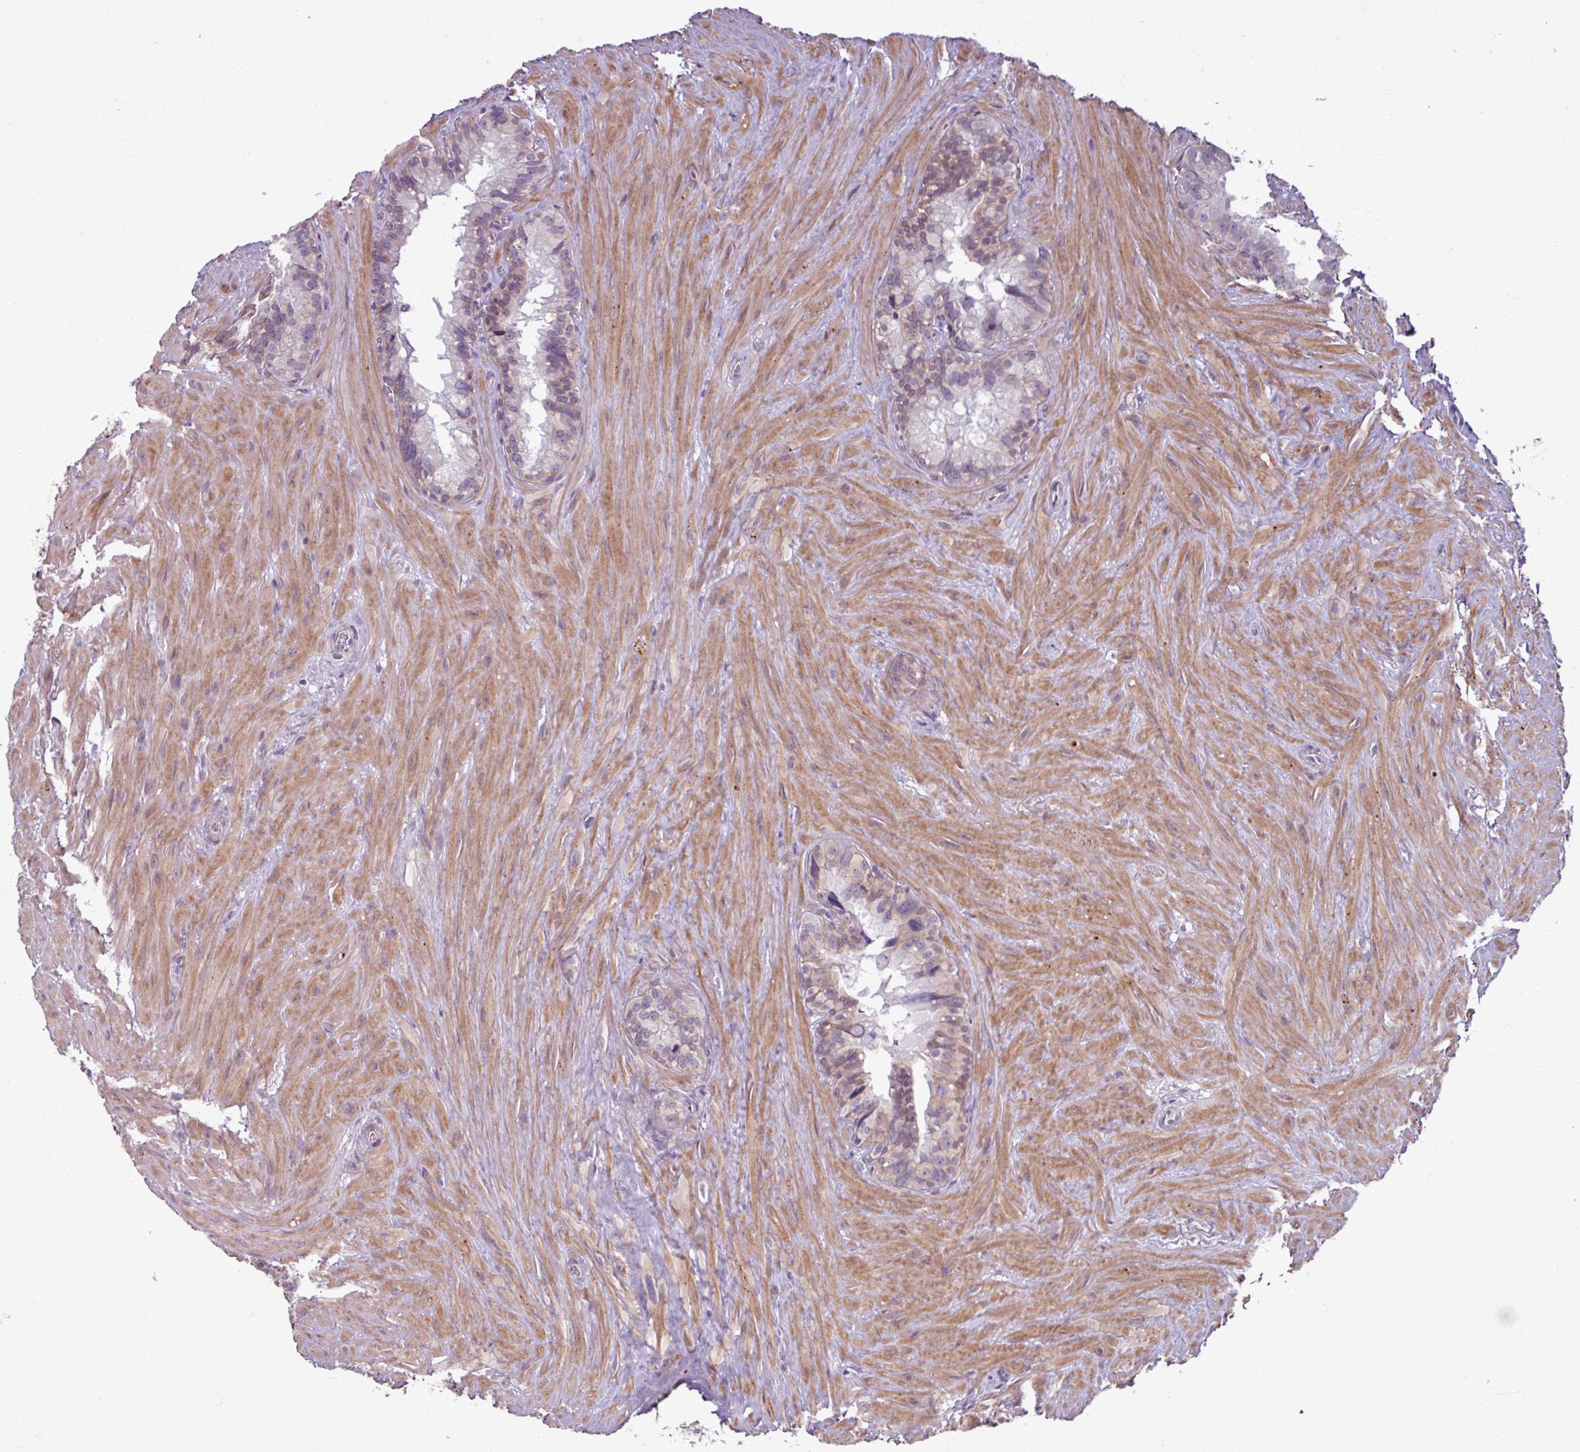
{"staining": {"intensity": "weak", "quantity": "<25%", "location": "nuclear"}, "tissue": "seminal vesicle", "cell_type": "Glandular cells", "image_type": "normal", "snomed": [{"axis": "morphology", "description": "Normal tissue, NOS"}, {"axis": "topography", "description": "Seminal veicle"}], "caption": "Seminal vesicle was stained to show a protein in brown. There is no significant positivity in glandular cells. Brightfield microscopy of IHC stained with DAB (brown) and hematoxylin (blue), captured at high magnification.", "gene": "PNMA6A", "patient": {"sex": "male", "age": 68}}